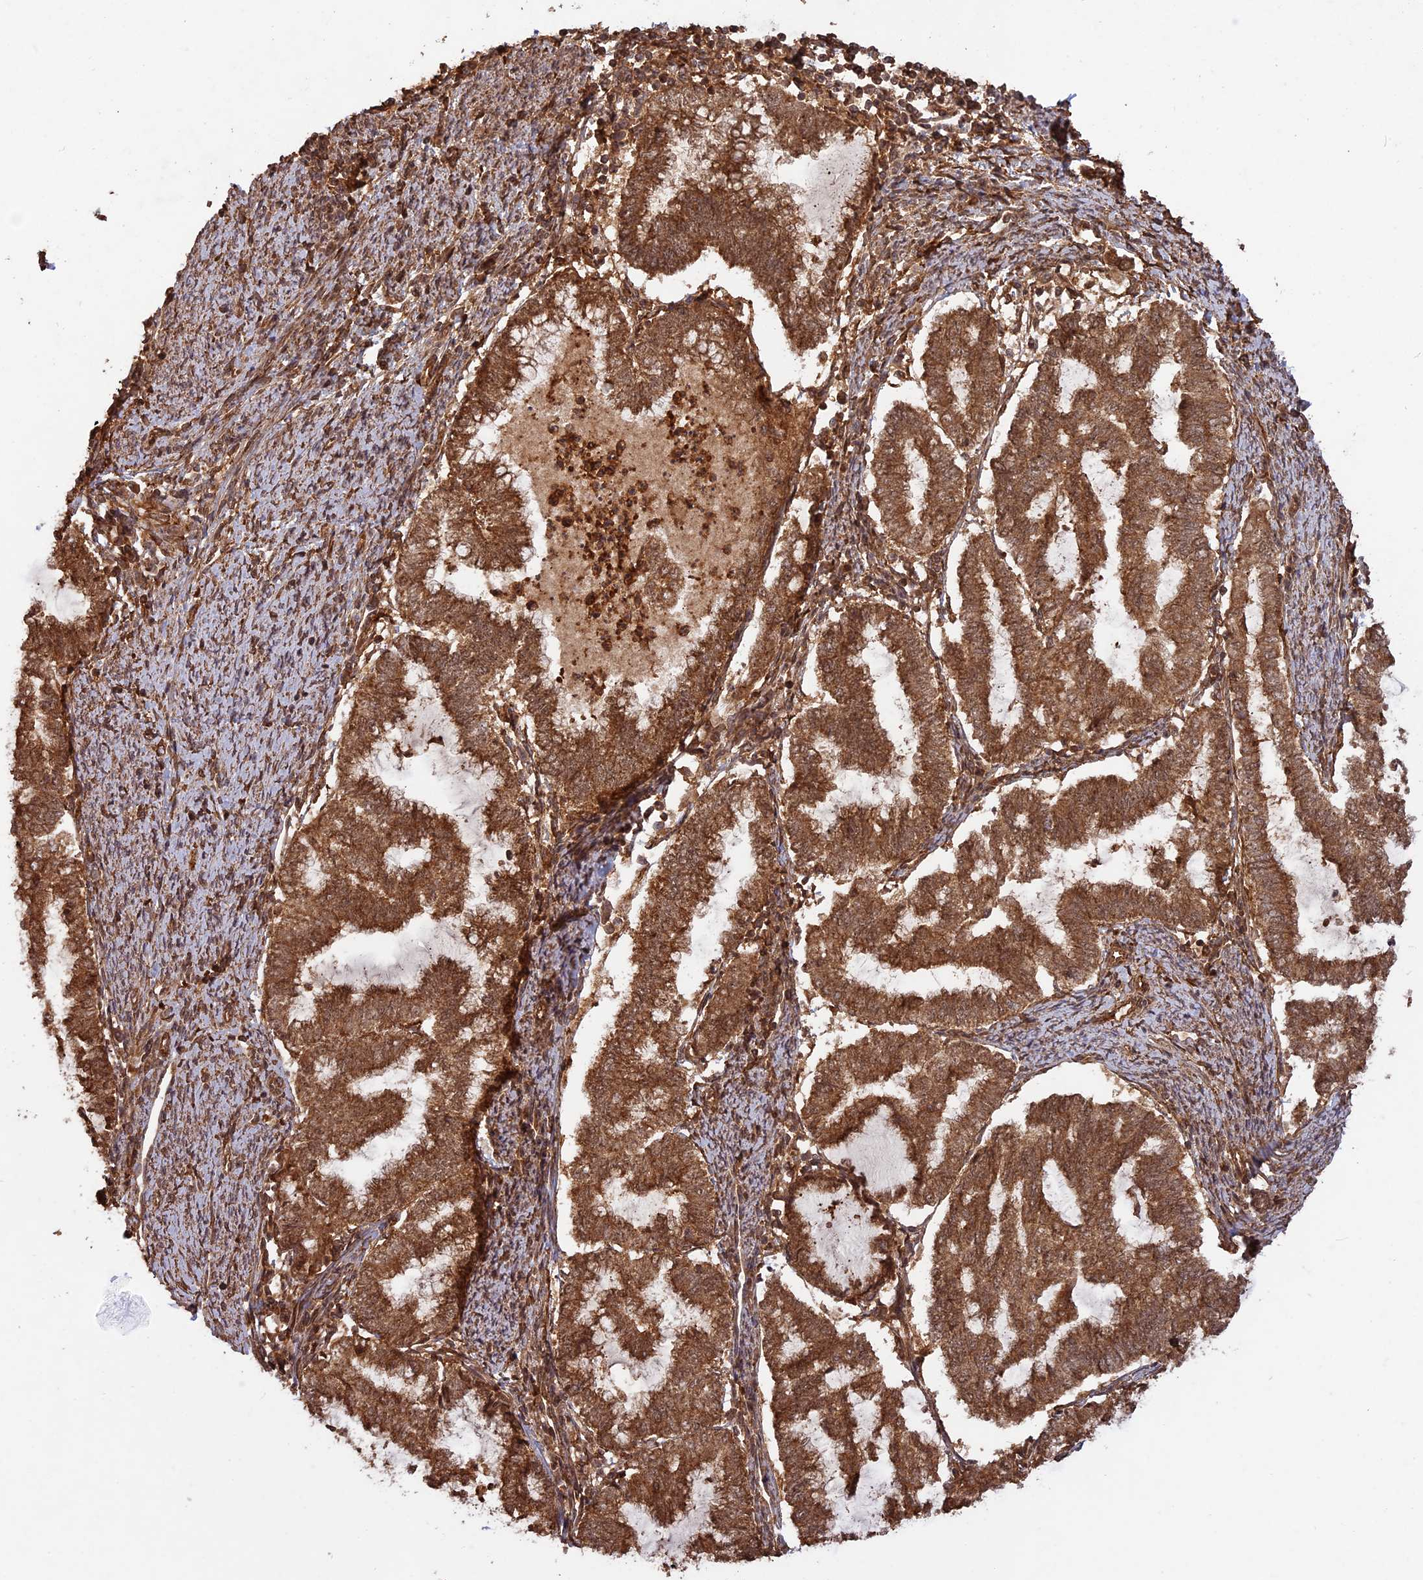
{"staining": {"intensity": "moderate", "quantity": ">75%", "location": "cytoplasmic/membranous"}, "tissue": "endometrial cancer", "cell_type": "Tumor cells", "image_type": "cancer", "snomed": [{"axis": "morphology", "description": "Adenocarcinoma, NOS"}, {"axis": "topography", "description": "Endometrium"}], "caption": "Protein staining of adenocarcinoma (endometrial) tissue displays moderate cytoplasmic/membranous staining in approximately >75% of tumor cells.", "gene": "CCDC174", "patient": {"sex": "female", "age": 79}}